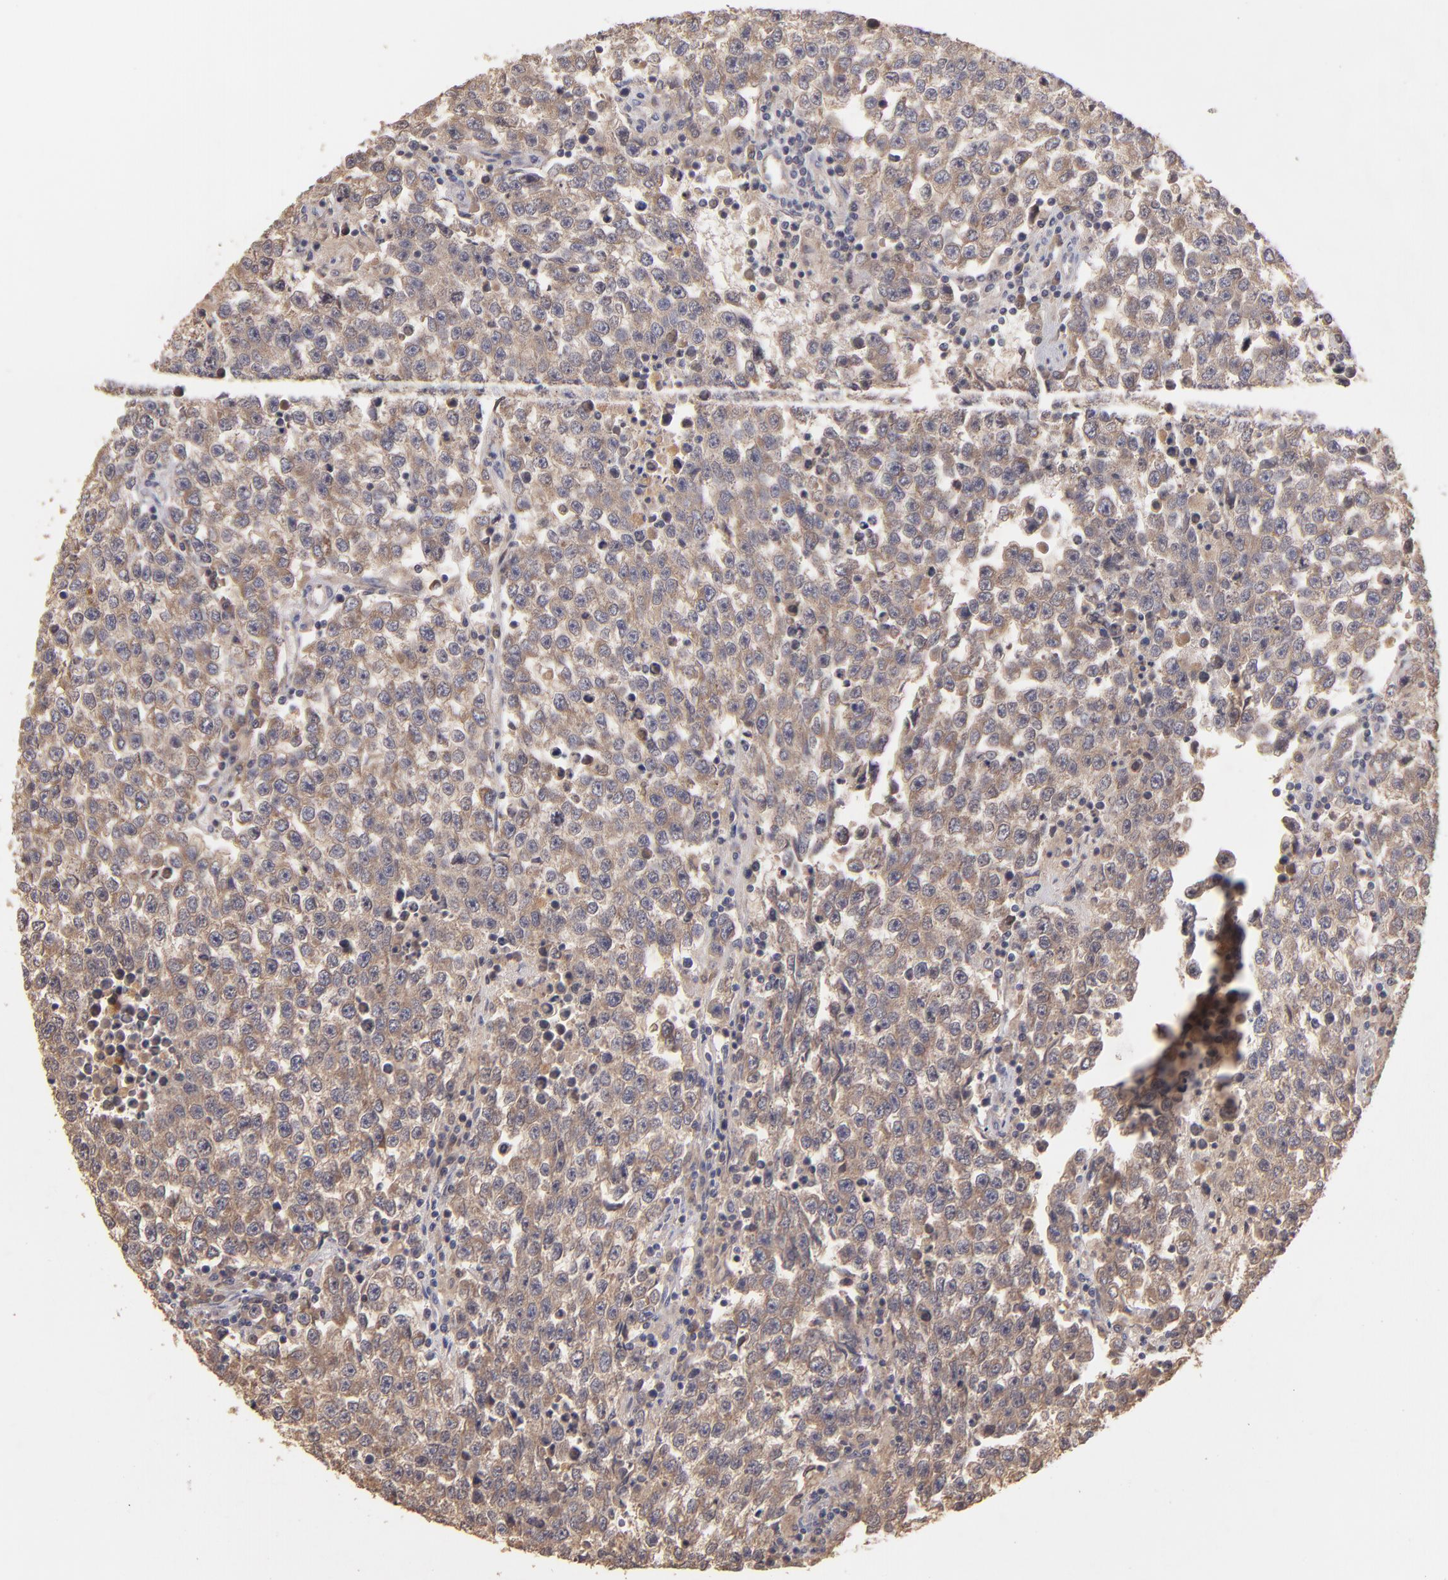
{"staining": {"intensity": "moderate", "quantity": "25%-75%", "location": "cytoplasmic/membranous"}, "tissue": "testis cancer", "cell_type": "Tumor cells", "image_type": "cancer", "snomed": [{"axis": "morphology", "description": "Seminoma, NOS"}, {"axis": "topography", "description": "Testis"}], "caption": "IHC image of neoplastic tissue: seminoma (testis) stained using immunohistochemistry (IHC) demonstrates medium levels of moderate protein expression localized specifically in the cytoplasmic/membranous of tumor cells, appearing as a cytoplasmic/membranous brown color.", "gene": "UPF3B", "patient": {"sex": "male", "age": 36}}